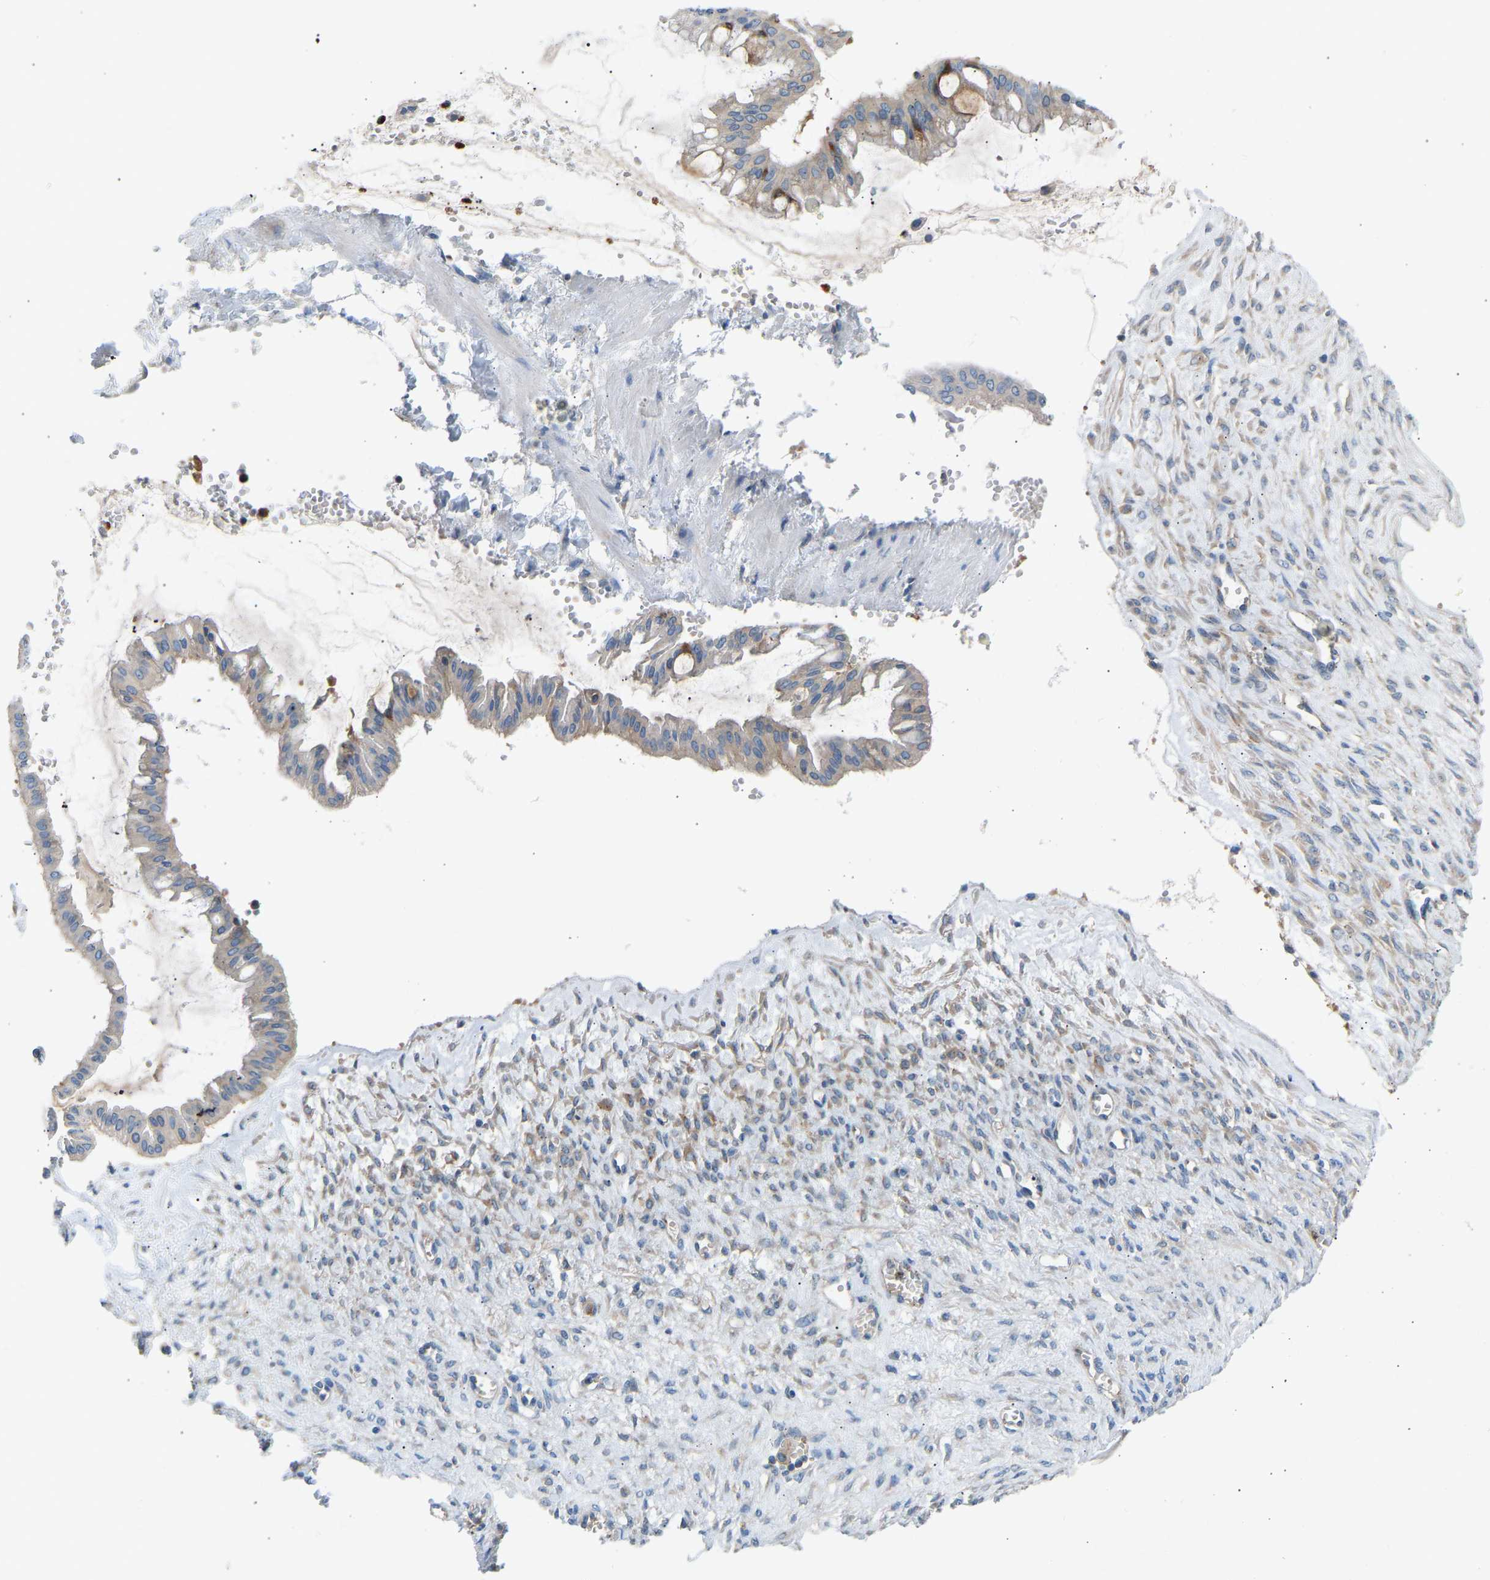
{"staining": {"intensity": "weak", "quantity": "25%-75%", "location": "cytoplasmic/membranous"}, "tissue": "ovarian cancer", "cell_type": "Tumor cells", "image_type": "cancer", "snomed": [{"axis": "morphology", "description": "Cystadenocarcinoma, mucinous, NOS"}, {"axis": "topography", "description": "Ovary"}], "caption": "Protein expression analysis of mucinous cystadenocarcinoma (ovarian) demonstrates weak cytoplasmic/membranous positivity in about 25%-75% of tumor cells. (Brightfield microscopy of DAB IHC at high magnification).", "gene": "TRIM50", "patient": {"sex": "female", "age": 73}}